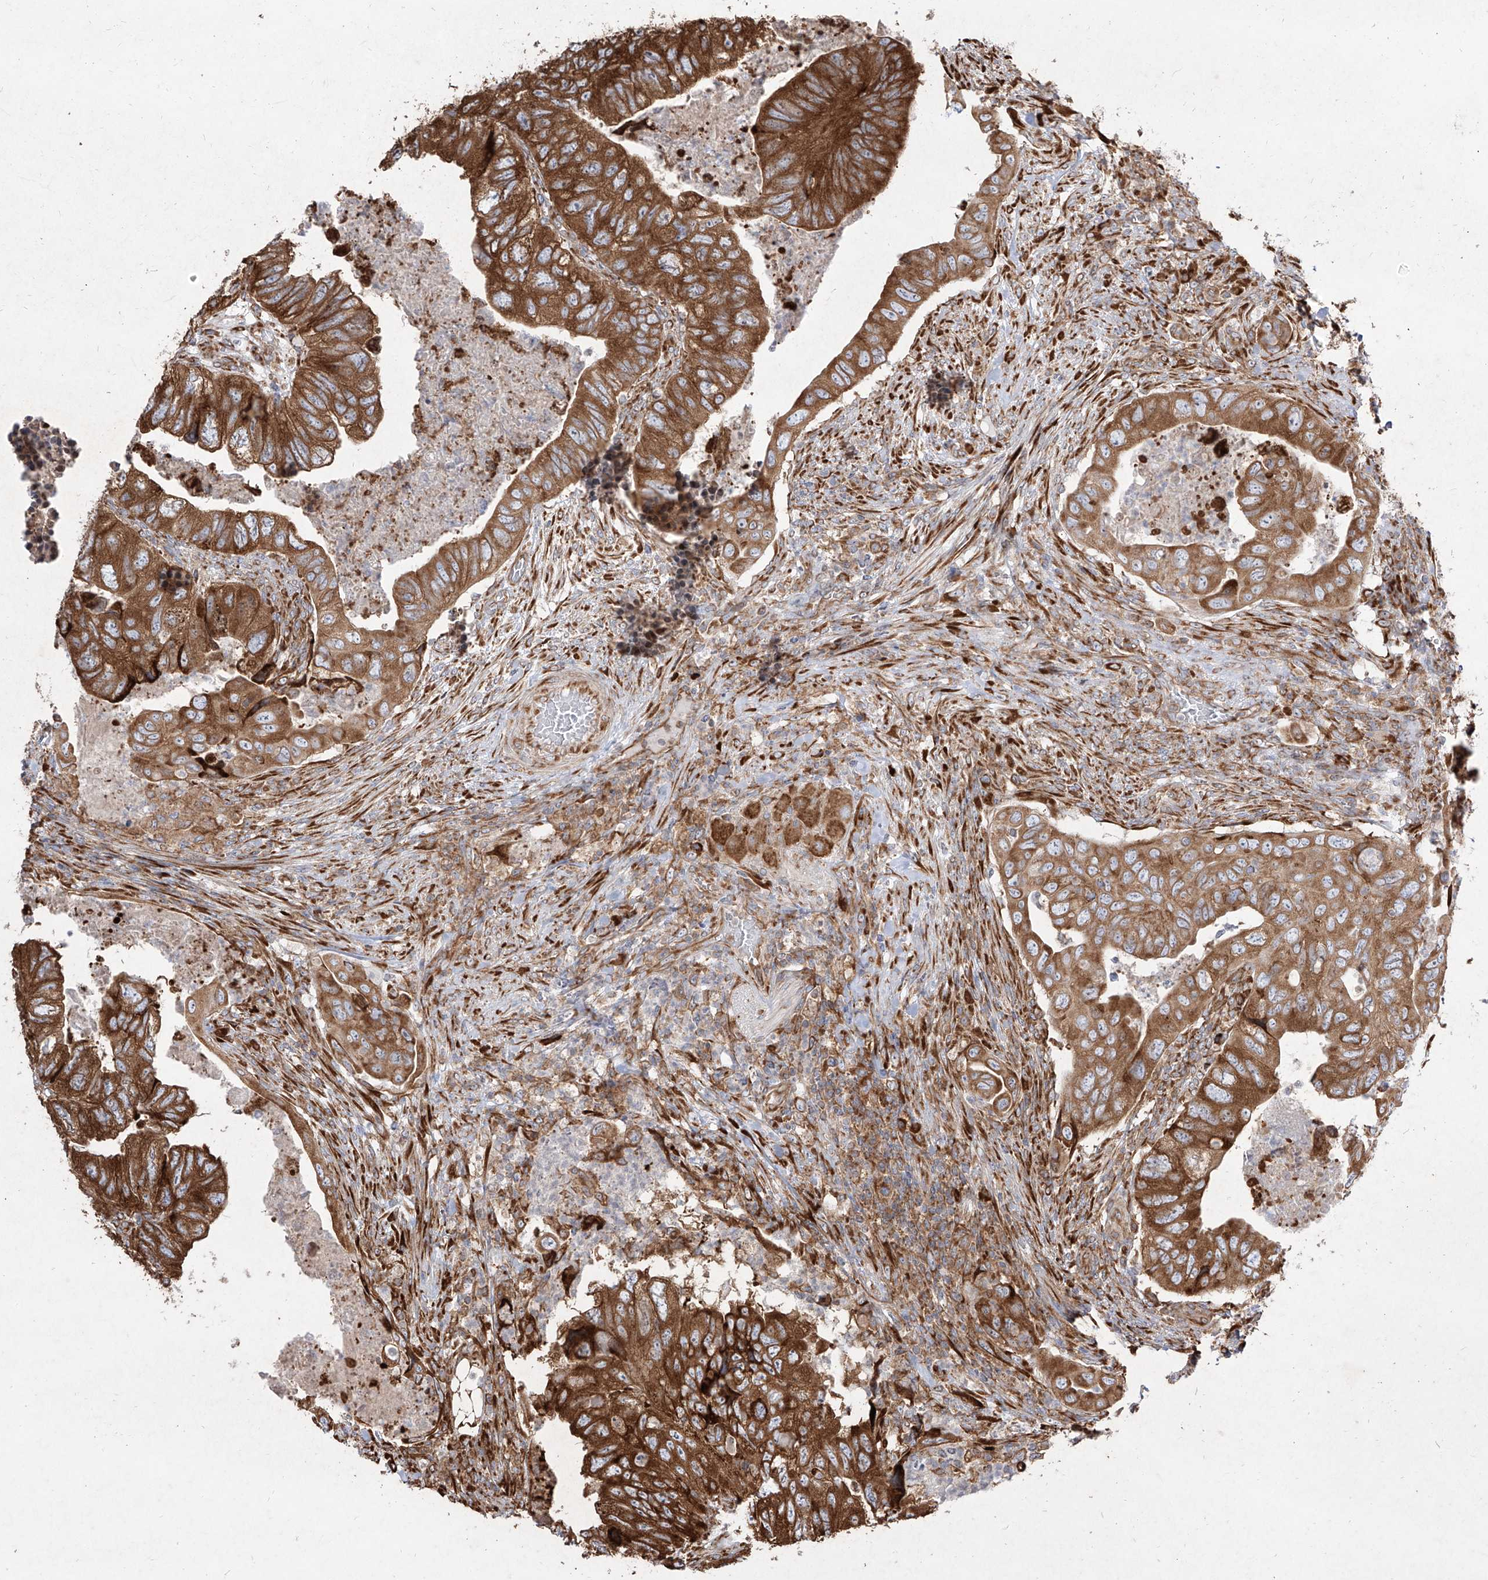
{"staining": {"intensity": "strong", "quantity": ">75%", "location": "cytoplasmic/membranous"}, "tissue": "colorectal cancer", "cell_type": "Tumor cells", "image_type": "cancer", "snomed": [{"axis": "morphology", "description": "Adenocarcinoma, NOS"}, {"axis": "topography", "description": "Rectum"}], "caption": "Immunohistochemical staining of human colorectal adenocarcinoma shows strong cytoplasmic/membranous protein expression in about >75% of tumor cells.", "gene": "RPS25", "patient": {"sex": "male", "age": 63}}